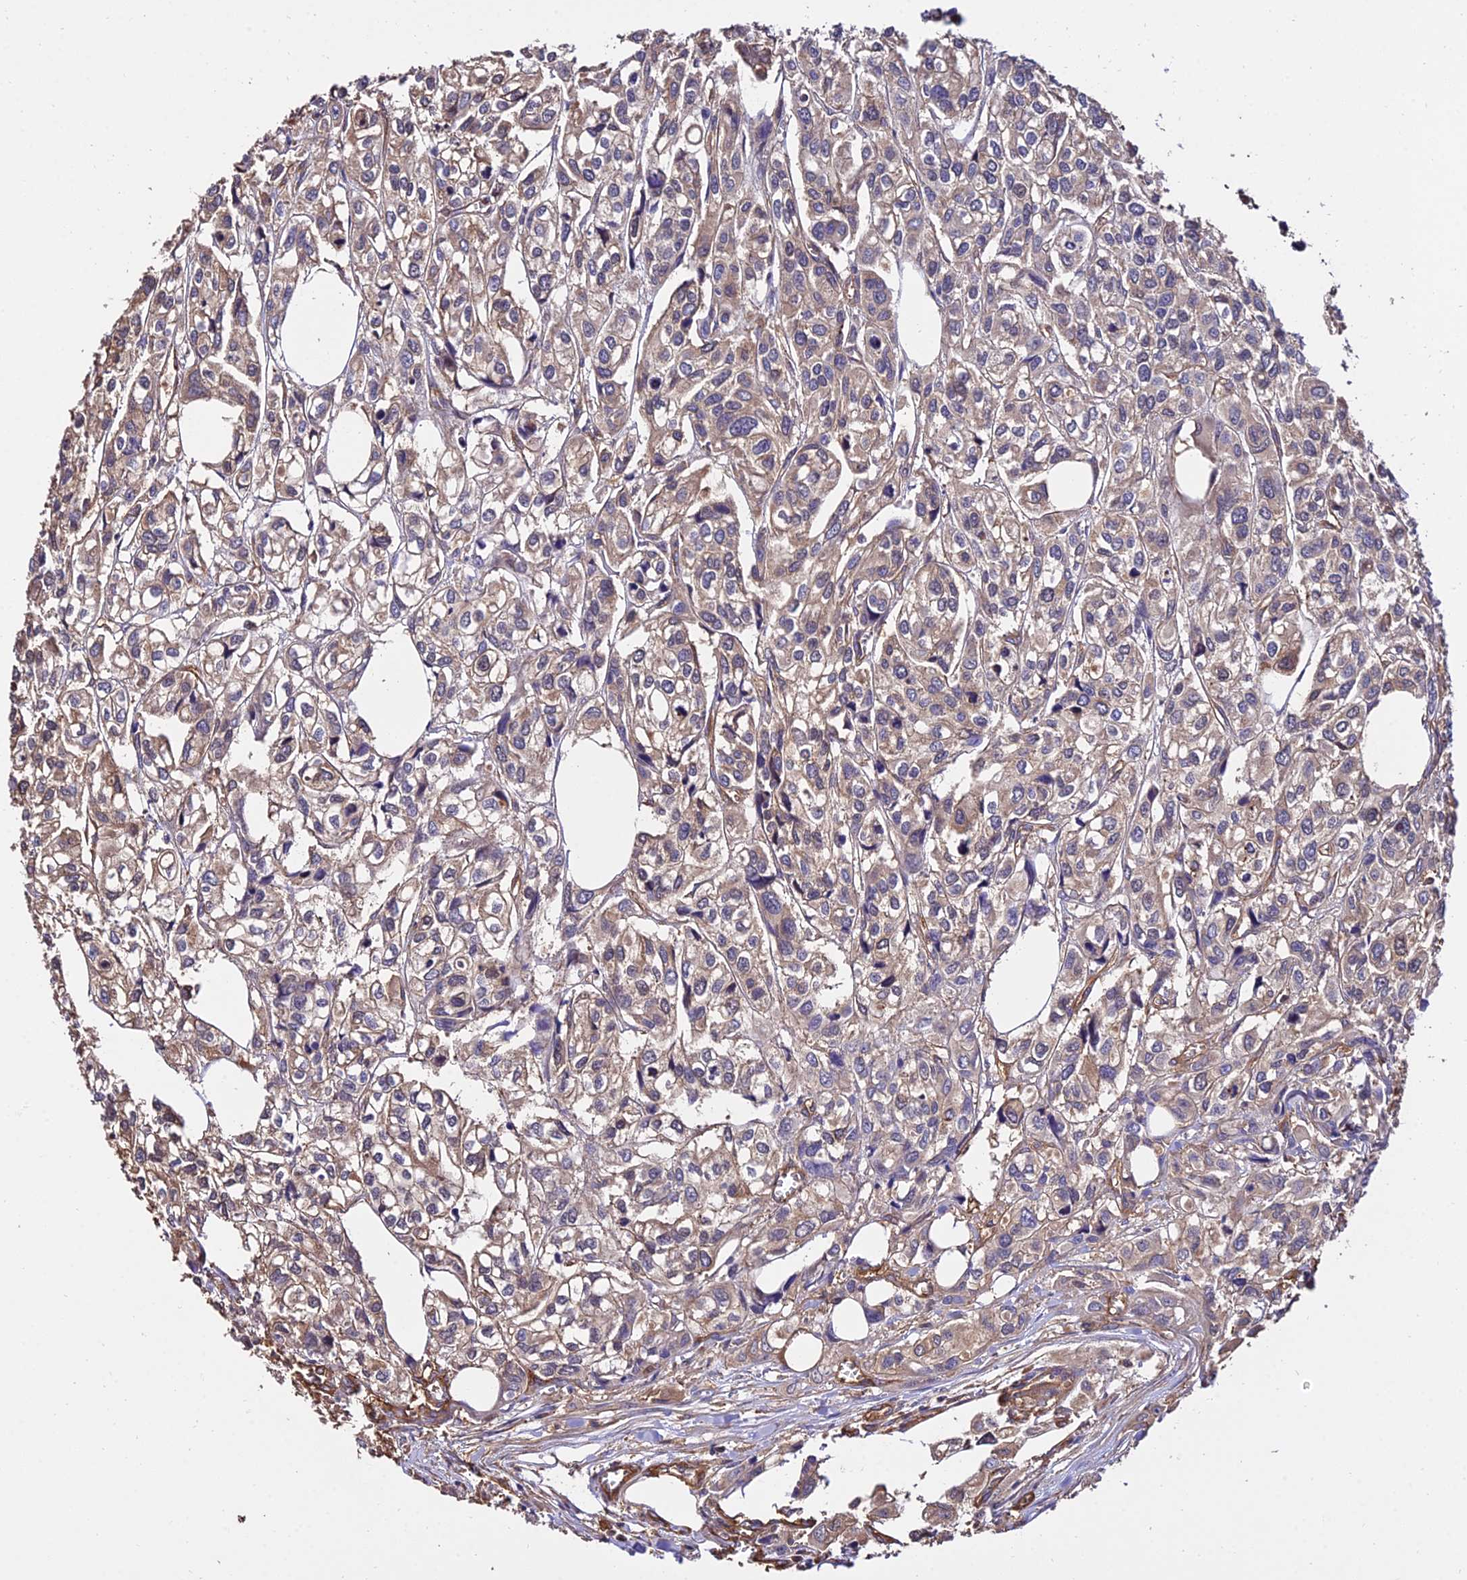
{"staining": {"intensity": "moderate", "quantity": ">75%", "location": "cytoplasmic/membranous"}, "tissue": "urothelial cancer", "cell_type": "Tumor cells", "image_type": "cancer", "snomed": [{"axis": "morphology", "description": "Urothelial carcinoma, High grade"}, {"axis": "topography", "description": "Urinary bladder"}], "caption": "Urothelial cancer tissue displays moderate cytoplasmic/membranous staining in approximately >75% of tumor cells, visualized by immunohistochemistry.", "gene": "CALM2", "patient": {"sex": "male", "age": 67}}